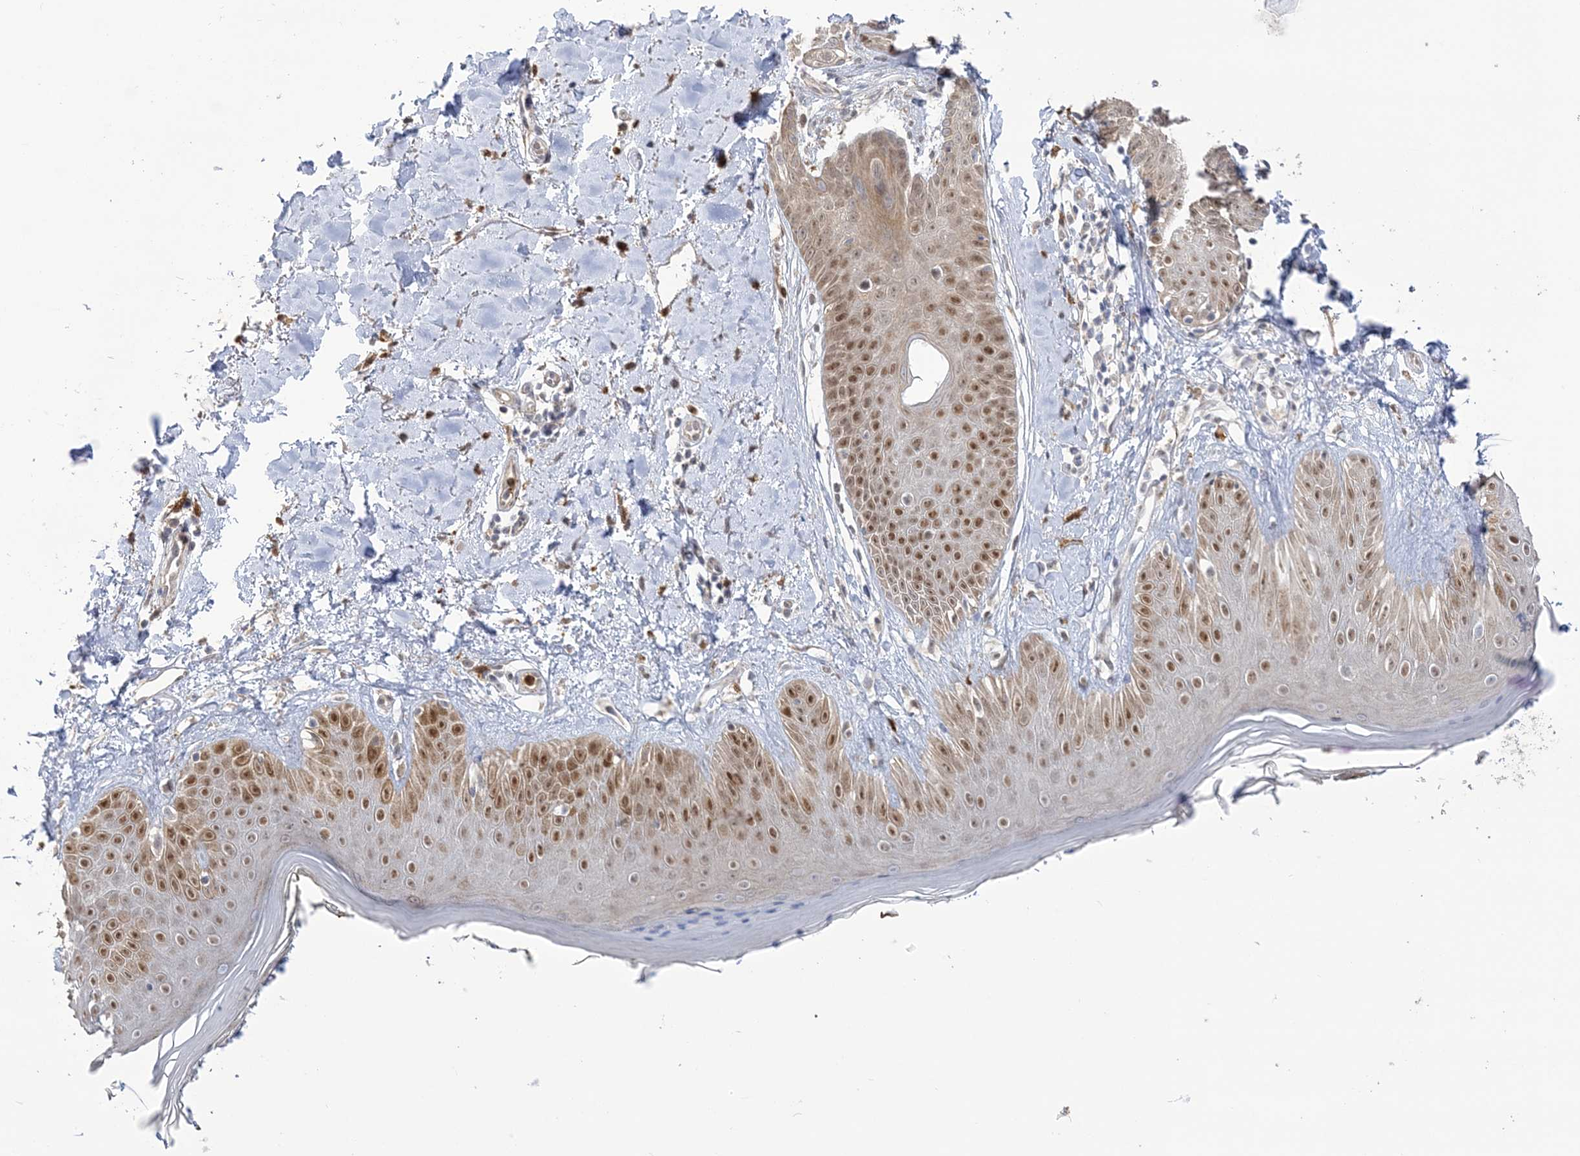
{"staining": {"intensity": "negative", "quantity": "none", "location": "none"}, "tissue": "skin", "cell_type": "Fibroblasts", "image_type": "normal", "snomed": [{"axis": "morphology", "description": "Normal tissue, NOS"}, {"axis": "topography", "description": "Skin"}], "caption": "The histopathology image demonstrates no significant positivity in fibroblasts of skin. (DAB (3,3'-diaminobenzidine) immunohistochemistry with hematoxylin counter stain).", "gene": "NAF1", "patient": {"sex": "female", "age": 64}}